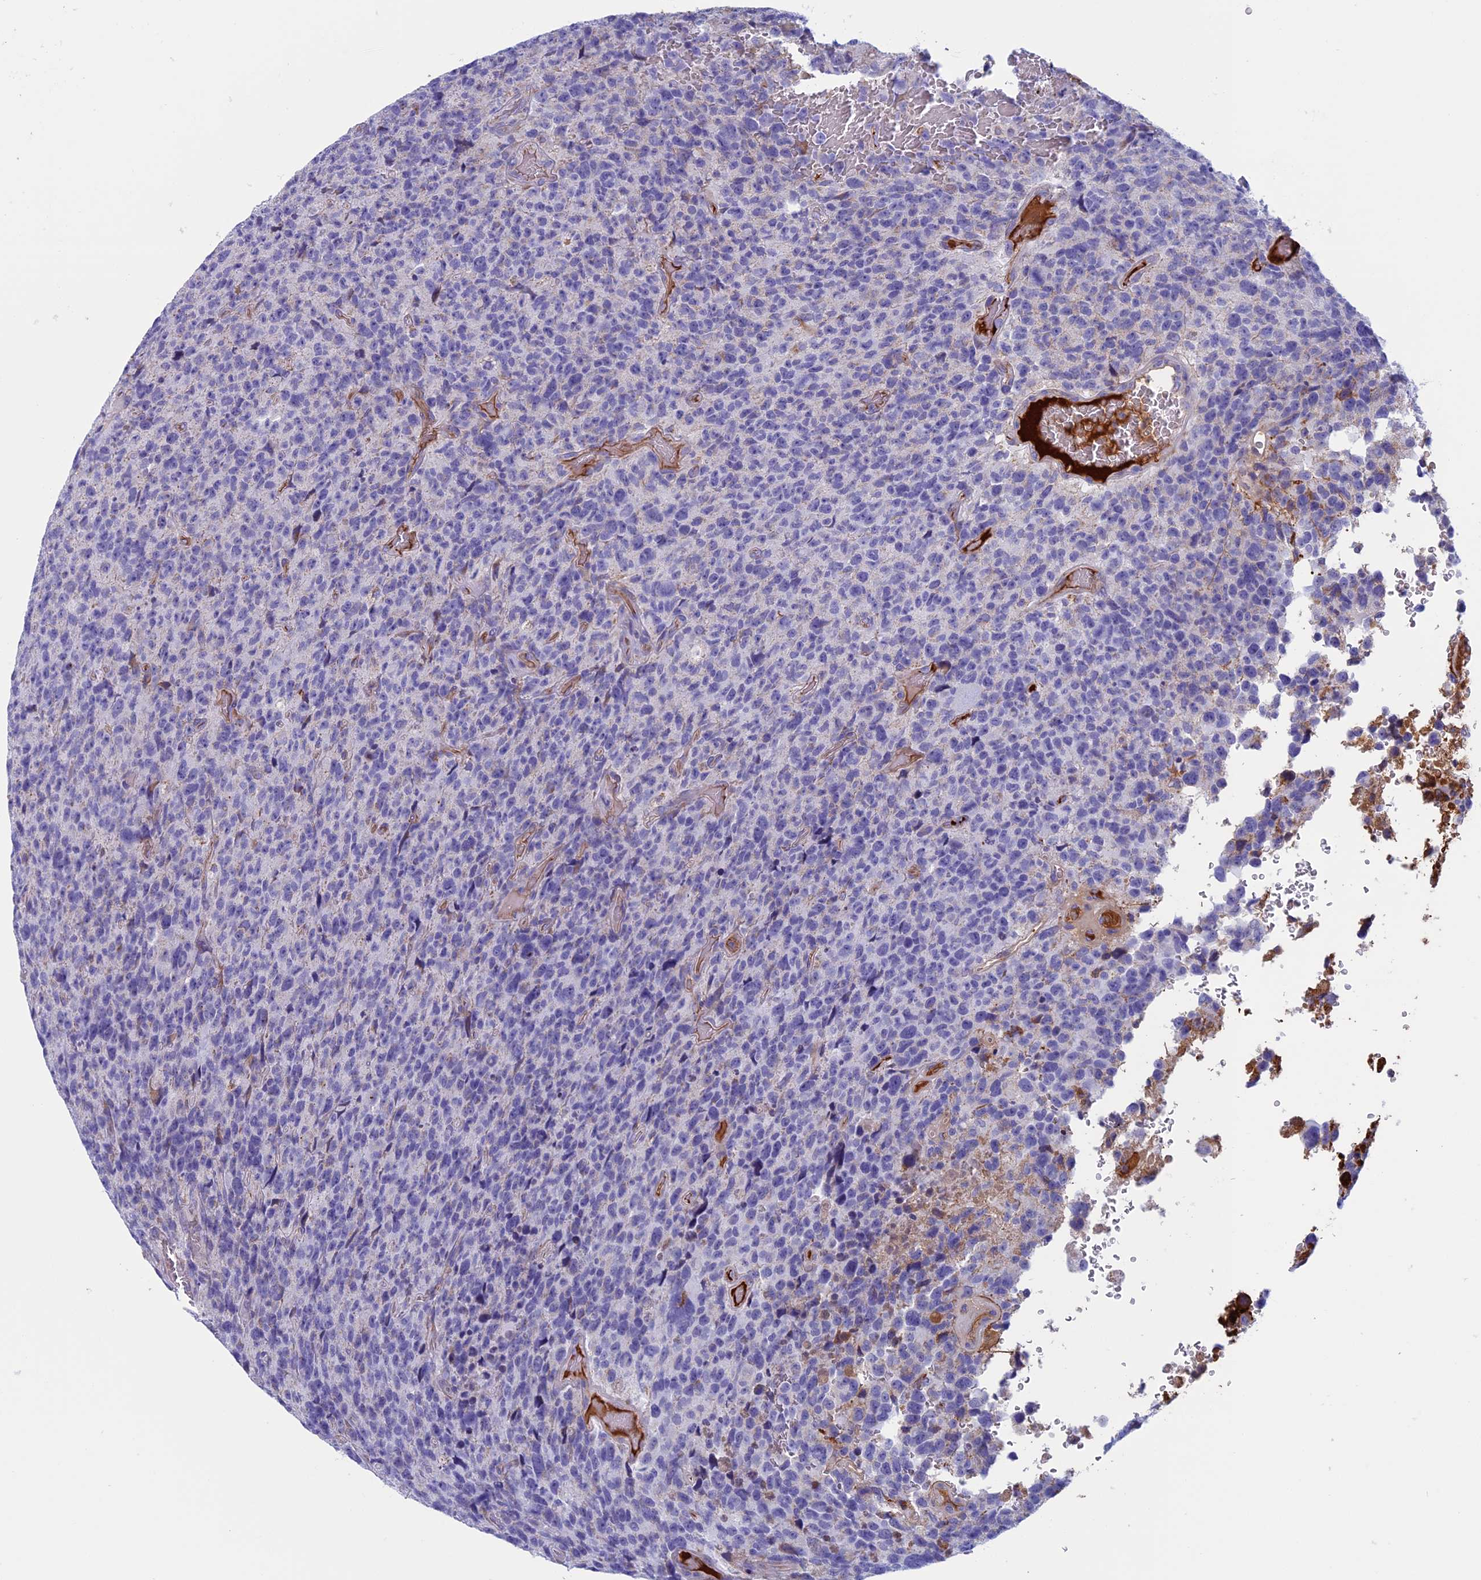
{"staining": {"intensity": "negative", "quantity": "none", "location": "none"}, "tissue": "glioma", "cell_type": "Tumor cells", "image_type": "cancer", "snomed": [{"axis": "morphology", "description": "Glioma, malignant, High grade"}, {"axis": "topography", "description": "Brain"}], "caption": "Immunohistochemical staining of human high-grade glioma (malignant) displays no significant staining in tumor cells.", "gene": "NDUFB9", "patient": {"sex": "male", "age": 69}}